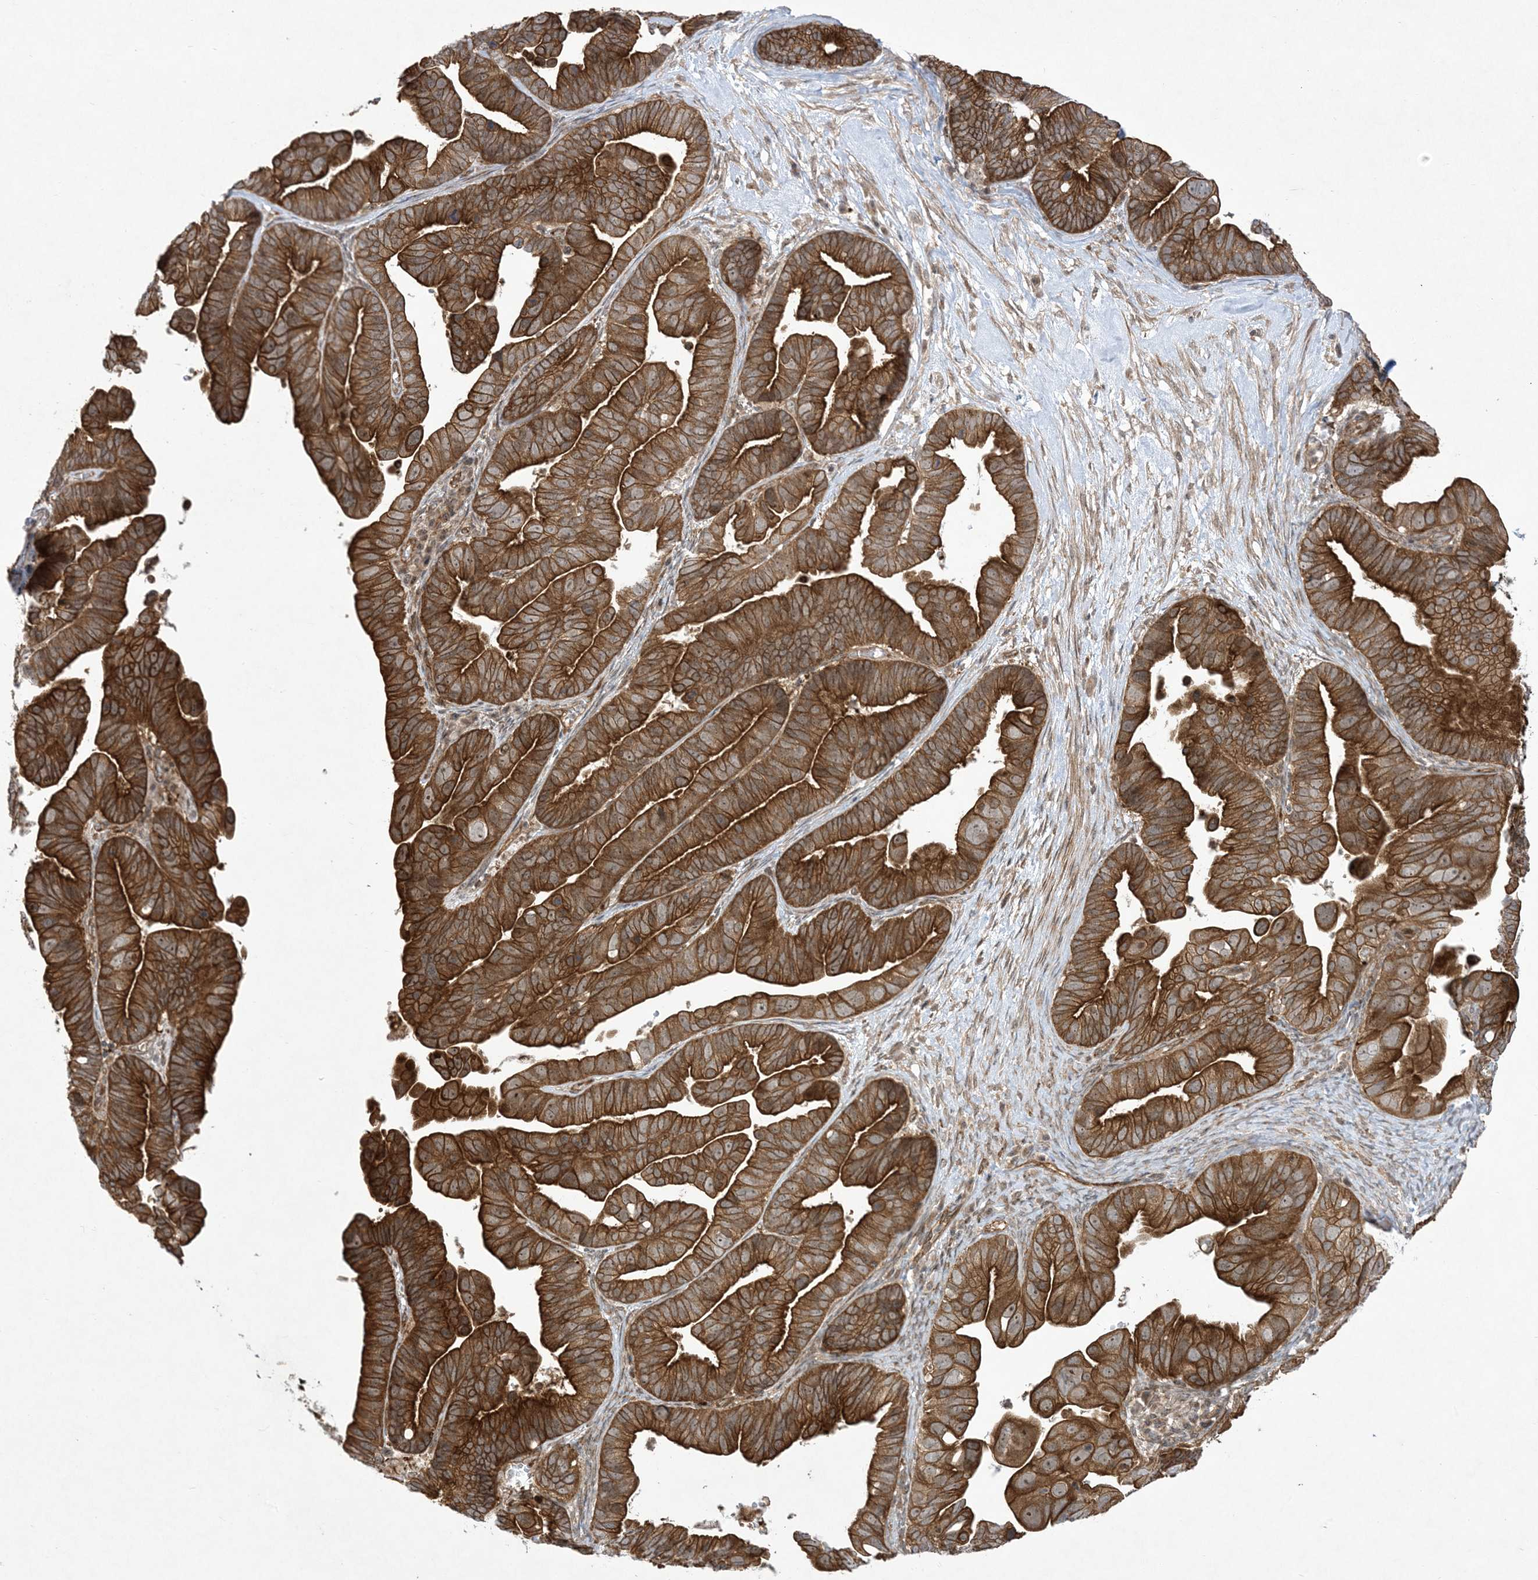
{"staining": {"intensity": "strong", "quantity": ">75%", "location": "cytoplasmic/membranous,nuclear"}, "tissue": "ovarian cancer", "cell_type": "Tumor cells", "image_type": "cancer", "snomed": [{"axis": "morphology", "description": "Cystadenocarcinoma, serous, NOS"}, {"axis": "topography", "description": "Ovary"}], "caption": "Protein staining of ovarian serous cystadenocarcinoma tissue displays strong cytoplasmic/membranous and nuclear staining in approximately >75% of tumor cells.", "gene": "SOGA3", "patient": {"sex": "female", "age": 56}}